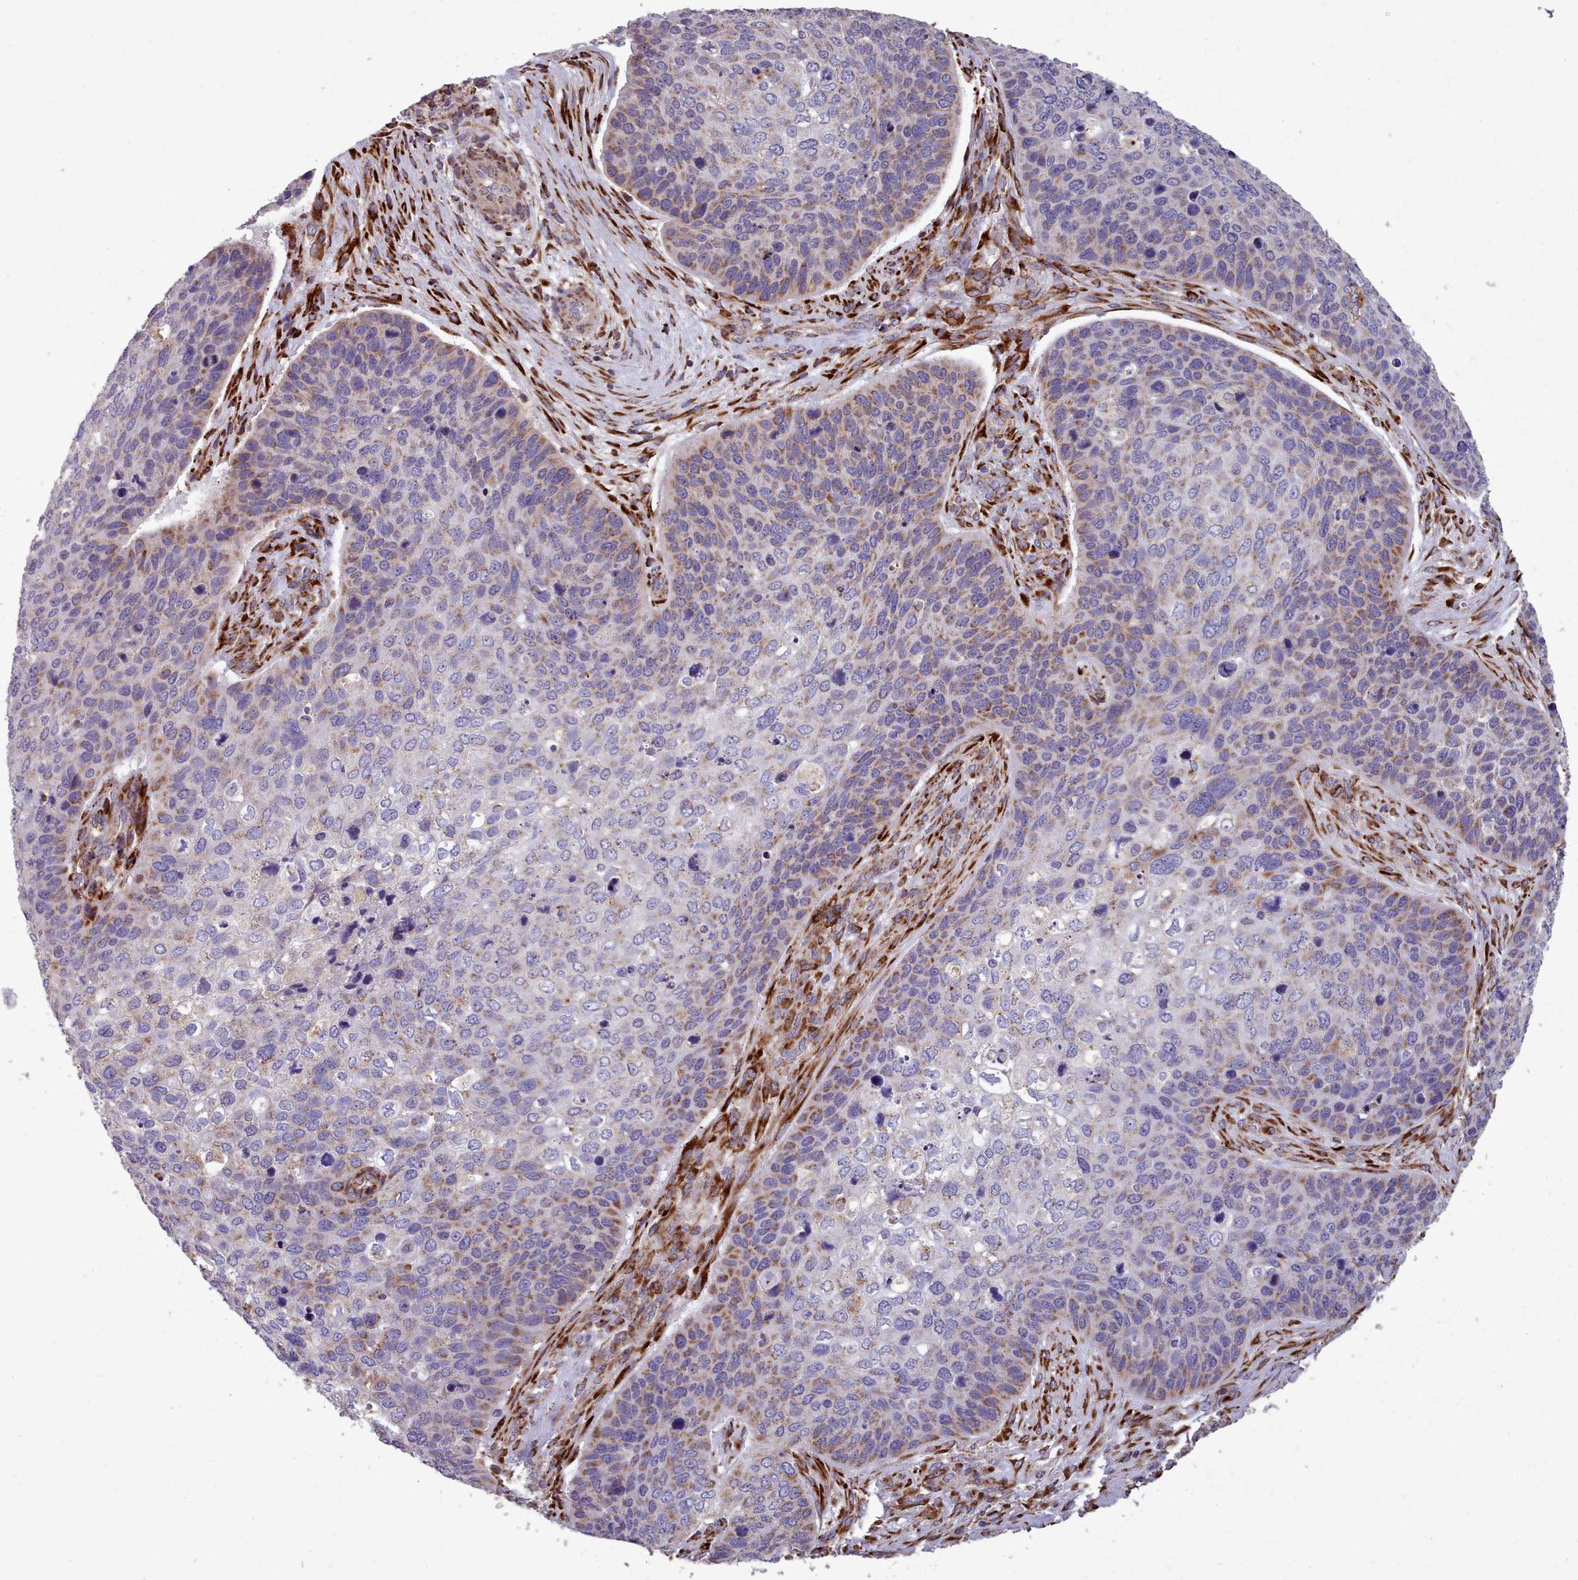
{"staining": {"intensity": "weak", "quantity": "25%-75%", "location": "cytoplasmic/membranous"}, "tissue": "skin cancer", "cell_type": "Tumor cells", "image_type": "cancer", "snomed": [{"axis": "morphology", "description": "Basal cell carcinoma"}, {"axis": "topography", "description": "Skin"}], "caption": "Immunohistochemical staining of basal cell carcinoma (skin) shows low levels of weak cytoplasmic/membranous protein expression in about 25%-75% of tumor cells. Nuclei are stained in blue.", "gene": "FKBP10", "patient": {"sex": "female", "age": 74}}